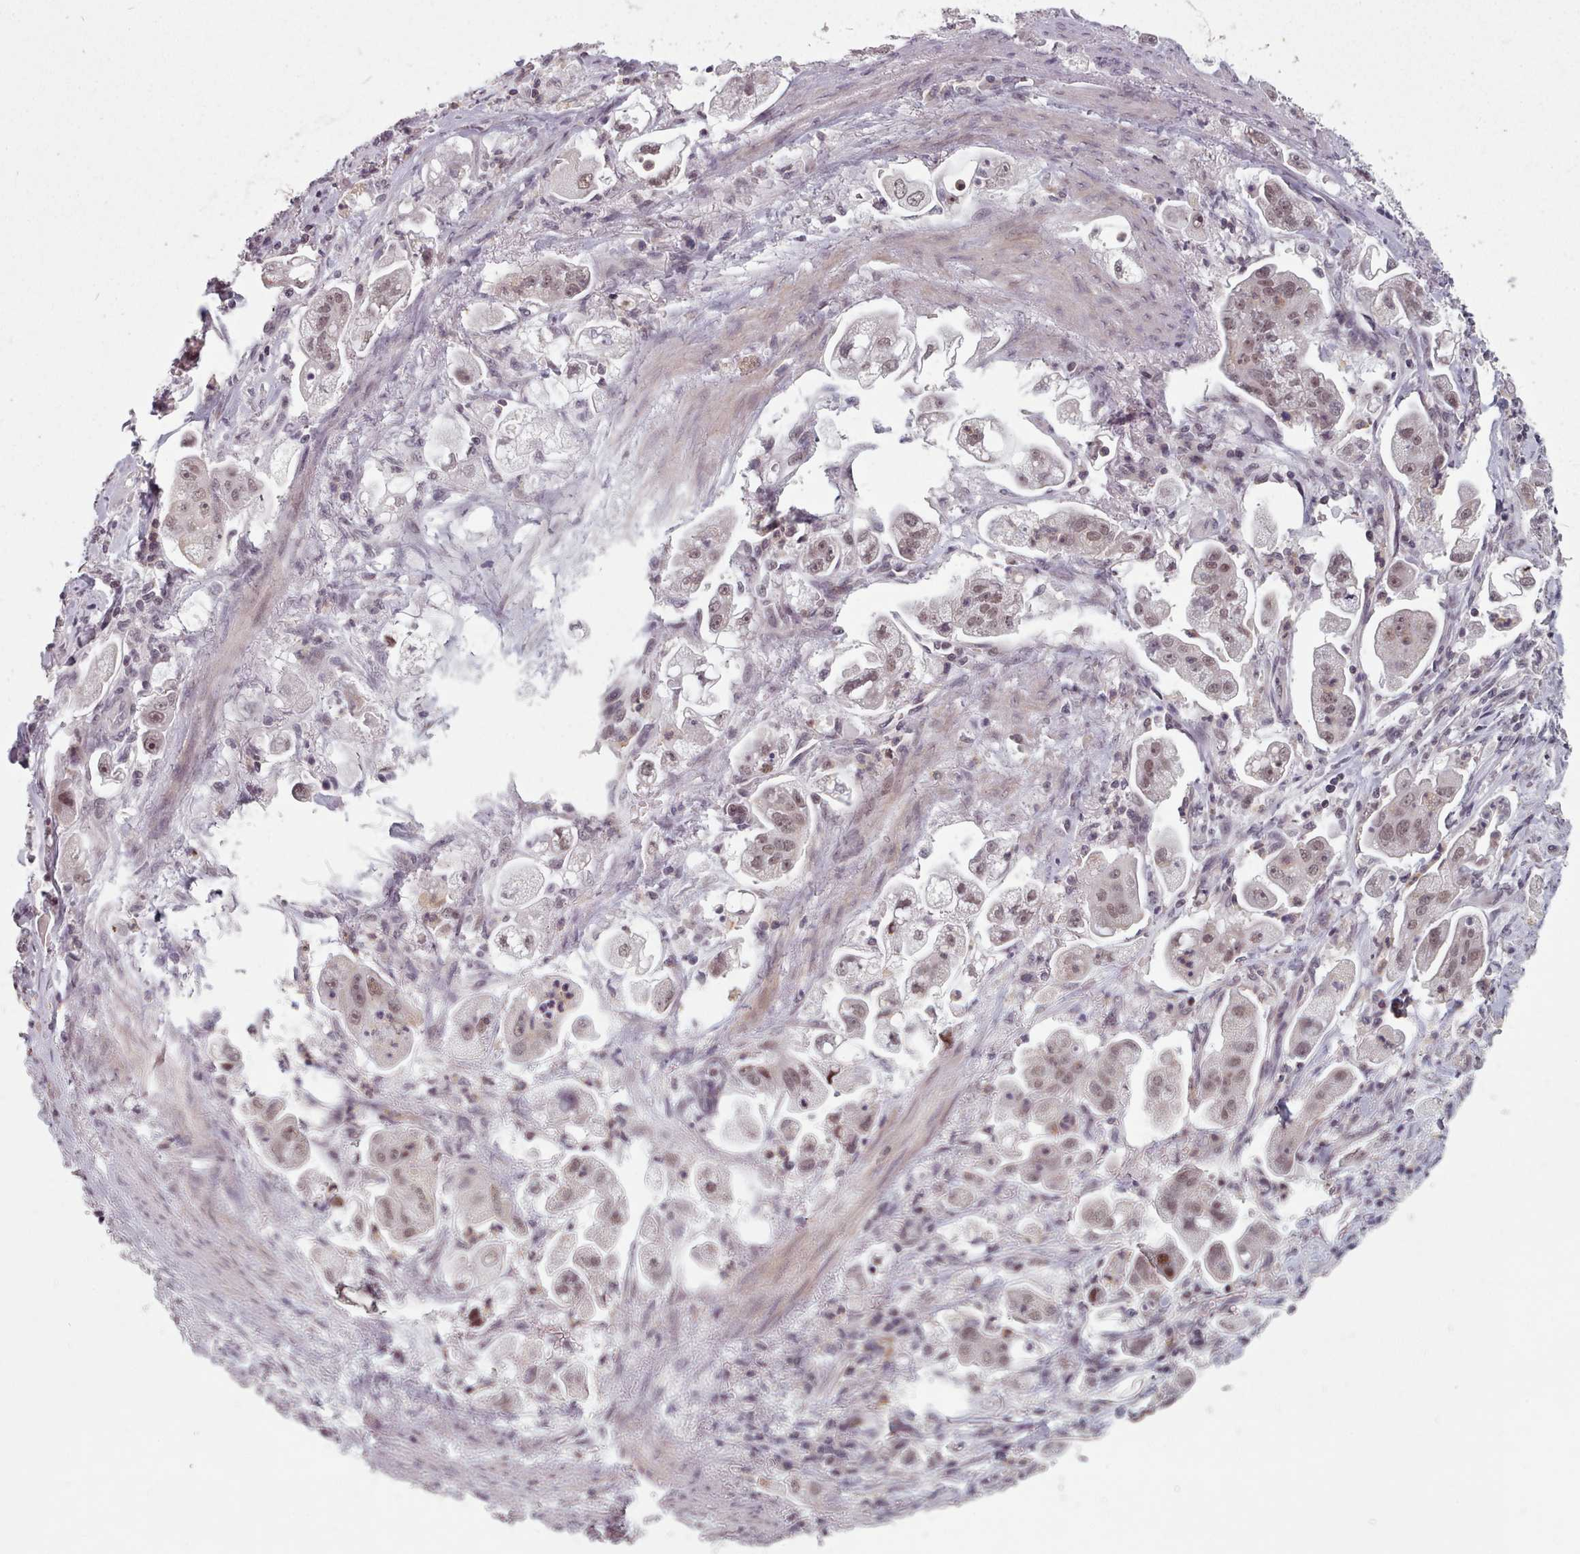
{"staining": {"intensity": "weak", "quantity": ">75%", "location": "nuclear"}, "tissue": "stomach cancer", "cell_type": "Tumor cells", "image_type": "cancer", "snomed": [{"axis": "morphology", "description": "Adenocarcinoma, NOS"}, {"axis": "topography", "description": "Stomach"}], "caption": "Stomach adenocarcinoma tissue demonstrates weak nuclear positivity in approximately >75% of tumor cells, visualized by immunohistochemistry.", "gene": "SRSF9", "patient": {"sex": "male", "age": 62}}